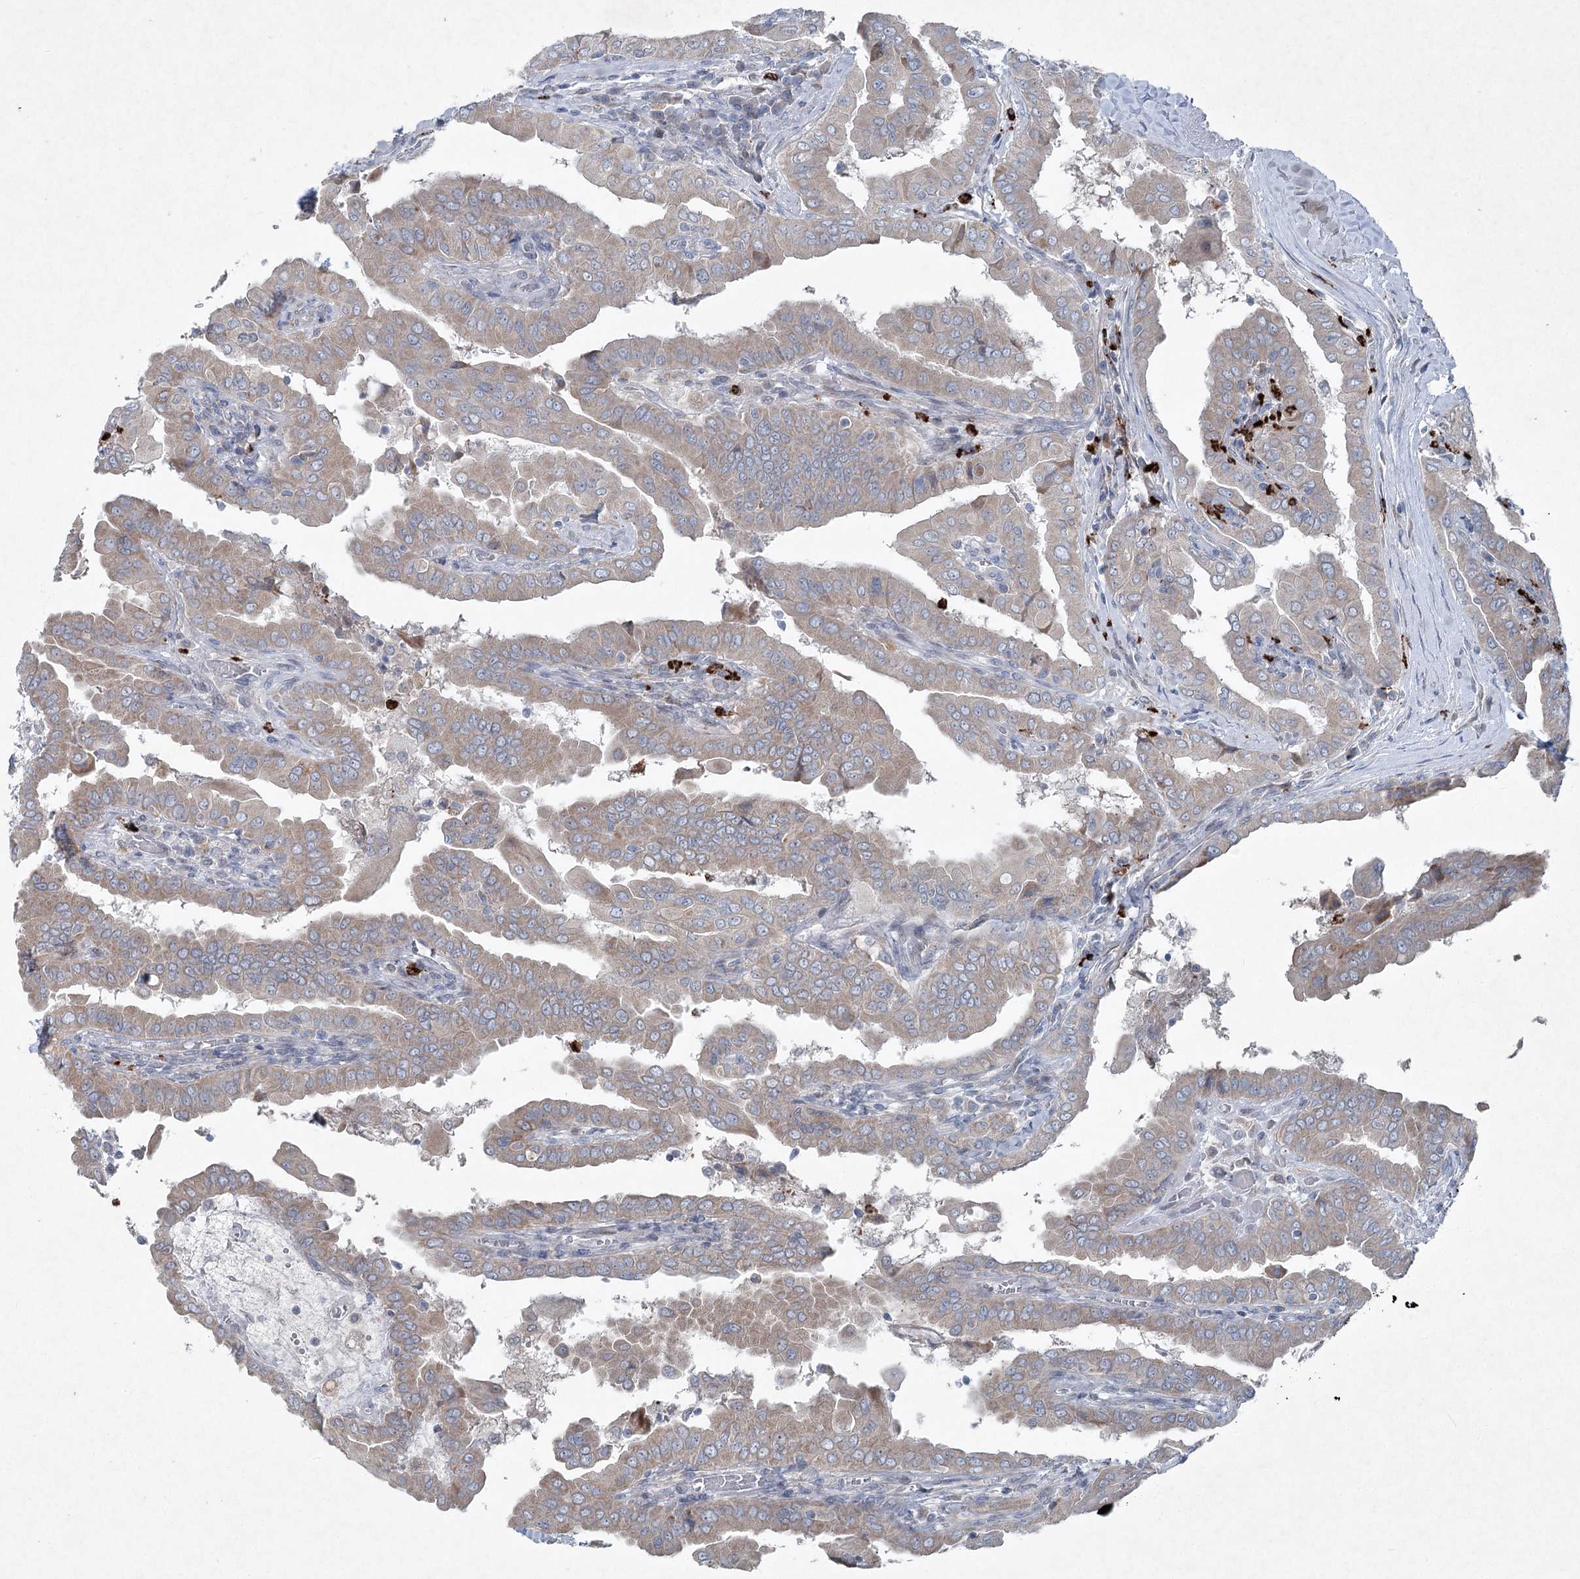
{"staining": {"intensity": "weak", "quantity": ">75%", "location": "cytoplasmic/membranous"}, "tissue": "thyroid cancer", "cell_type": "Tumor cells", "image_type": "cancer", "snomed": [{"axis": "morphology", "description": "Papillary adenocarcinoma, NOS"}, {"axis": "topography", "description": "Thyroid gland"}], "caption": "Immunohistochemistry (IHC) photomicrograph of thyroid cancer stained for a protein (brown), which reveals low levels of weak cytoplasmic/membranous expression in about >75% of tumor cells.", "gene": "PLA2G12A", "patient": {"sex": "male", "age": 33}}